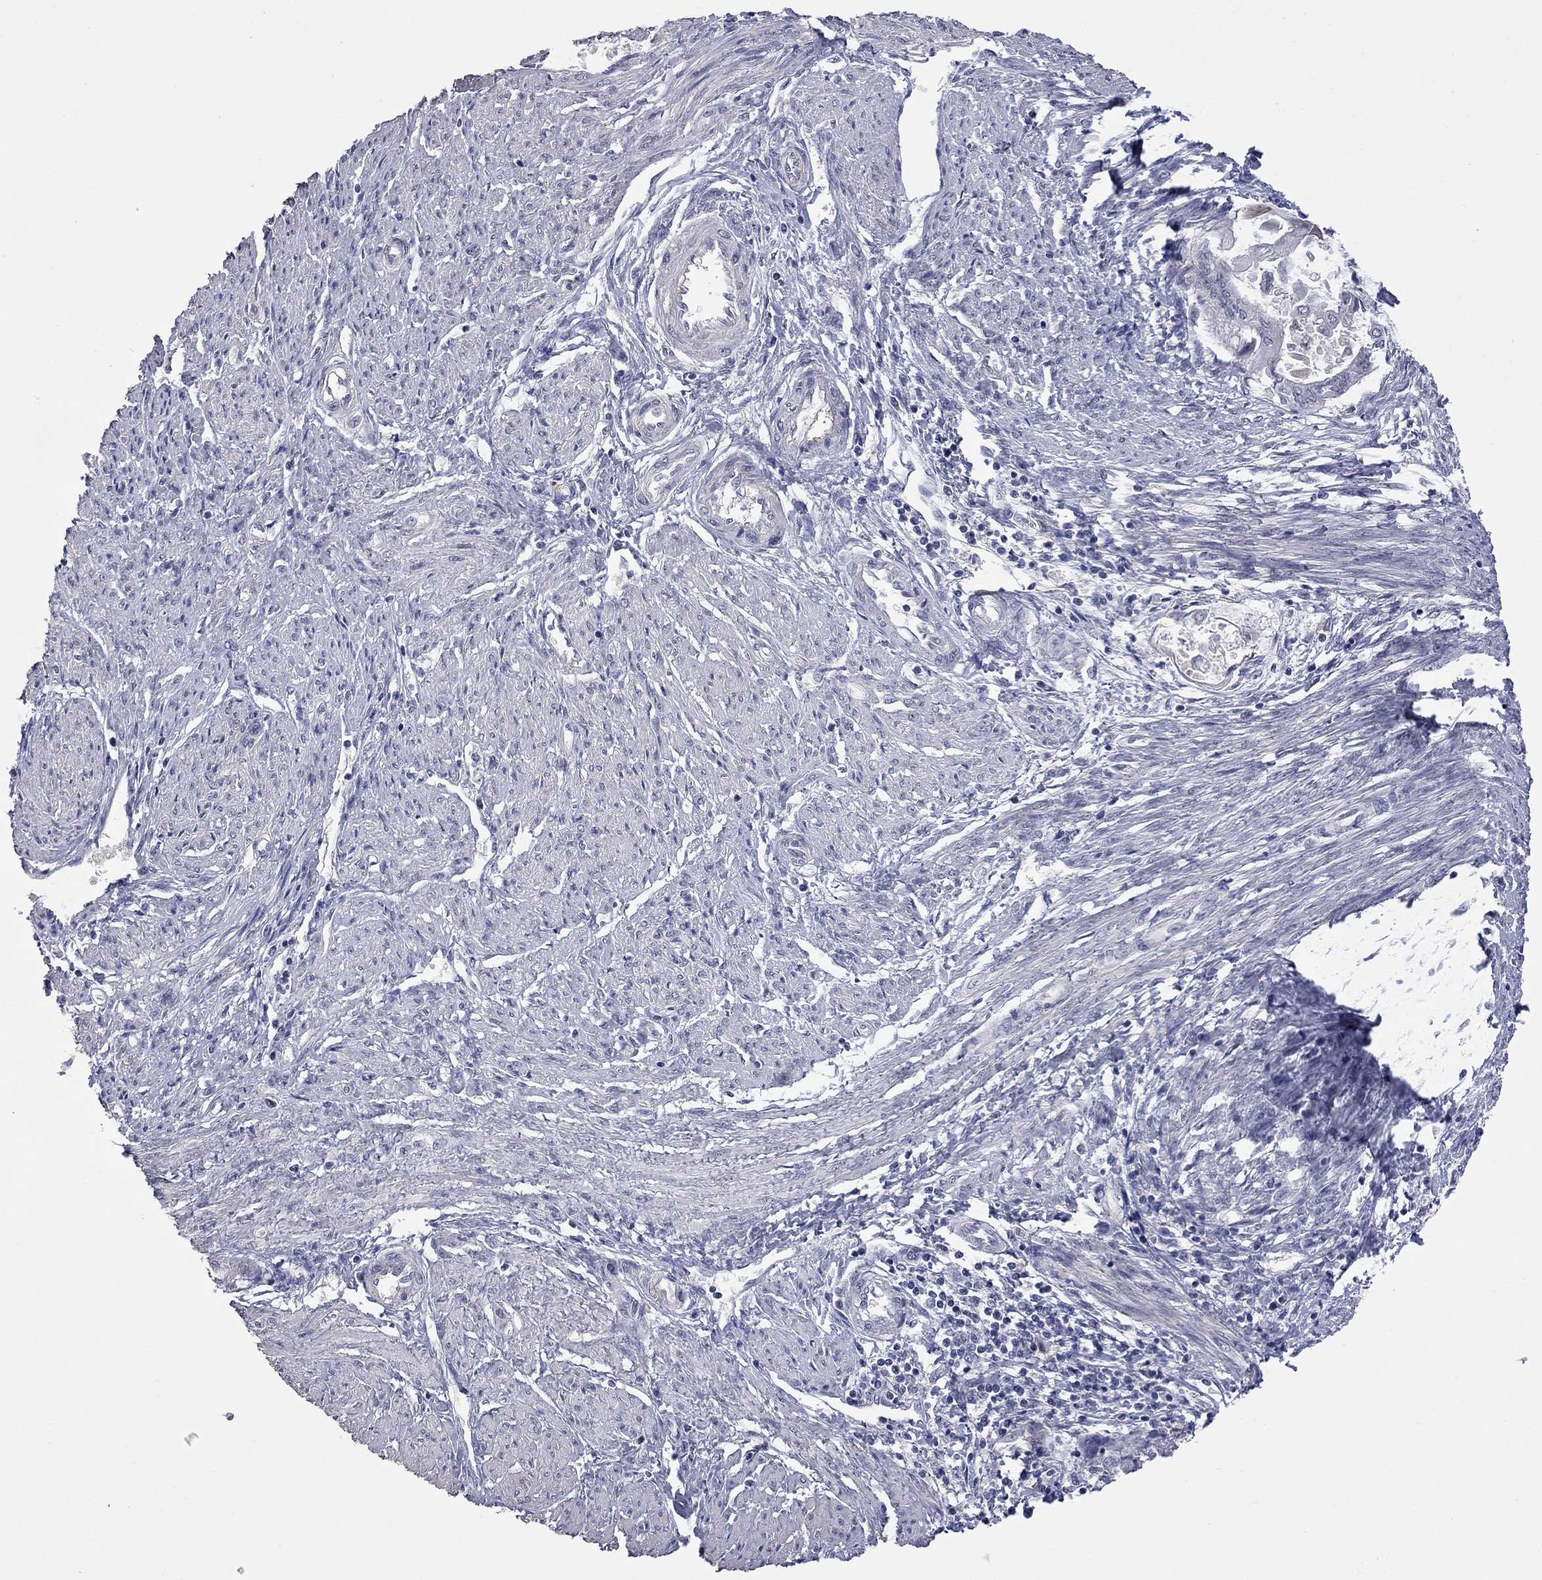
{"staining": {"intensity": "negative", "quantity": "none", "location": "none"}, "tissue": "endometrial cancer", "cell_type": "Tumor cells", "image_type": "cancer", "snomed": [{"axis": "morphology", "description": "Adenocarcinoma, NOS"}, {"axis": "topography", "description": "Endometrium"}], "caption": "Tumor cells show no significant expression in adenocarcinoma (endometrial). The staining is performed using DAB (3,3'-diaminobenzidine) brown chromogen with nuclei counter-stained in using hematoxylin.", "gene": "FABP12", "patient": {"sex": "female", "age": 86}}